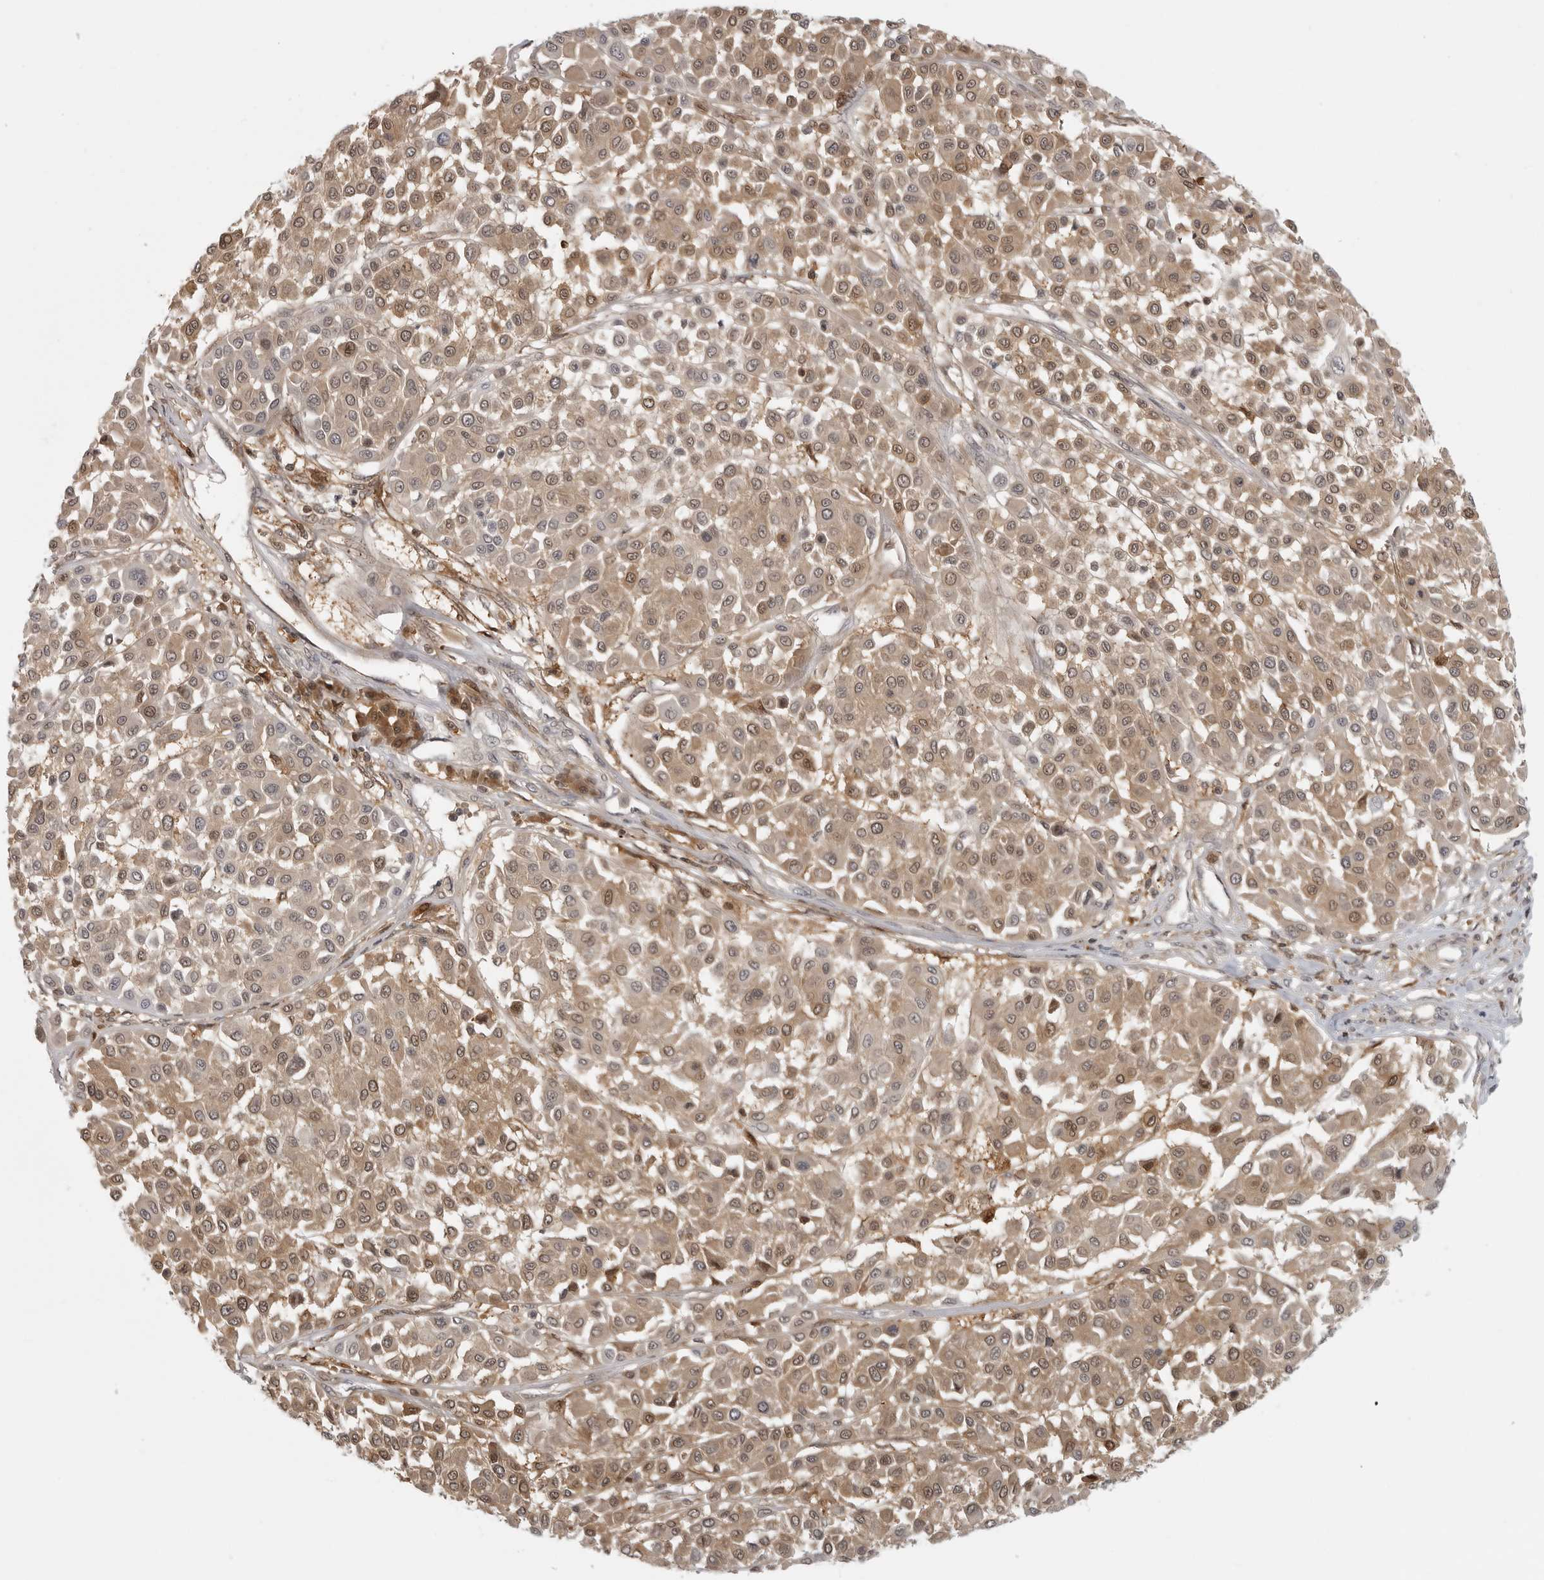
{"staining": {"intensity": "weak", "quantity": ">75%", "location": "cytoplasmic/membranous,nuclear"}, "tissue": "melanoma", "cell_type": "Tumor cells", "image_type": "cancer", "snomed": [{"axis": "morphology", "description": "Malignant melanoma, Metastatic site"}, {"axis": "topography", "description": "Soft tissue"}], "caption": "About >75% of tumor cells in melanoma display weak cytoplasmic/membranous and nuclear protein expression as visualized by brown immunohistochemical staining.", "gene": "CTIF", "patient": {"sex": "male", "age": 41}}